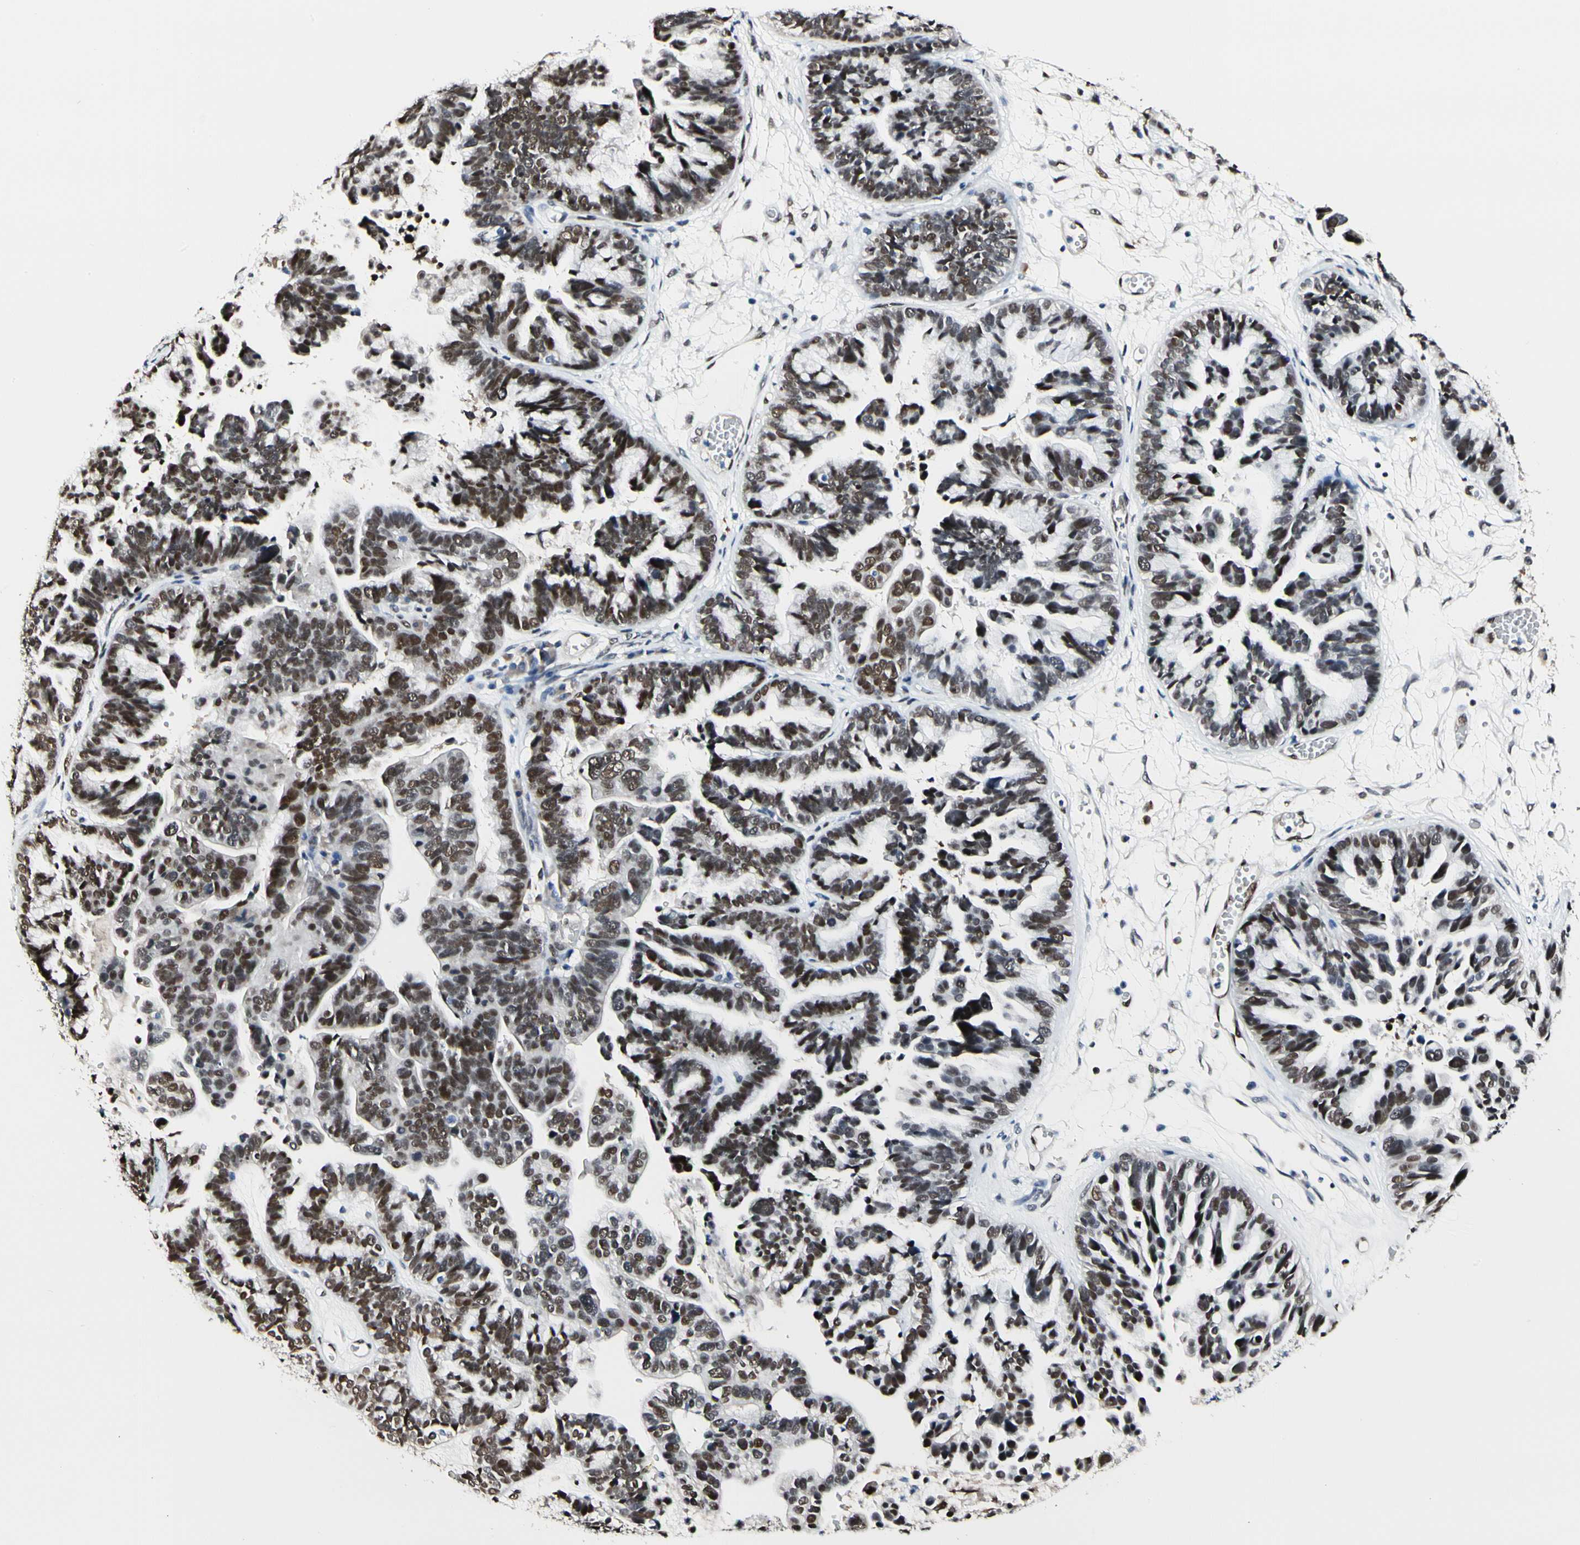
{"staining": {"intensity": "moderate", "quantity": ">75%", "location": "nuclear"}, "tissue": "ovarian cancer", "cell_type": "Tumor cells", "image_type": "cancer", "snomed": [{"axis": "morphology", "description": "Cystadenocarcinoma, serous, NOS"}, {"axis": "topography", "description": "Ovary"}], "caption": "Protein staining exhibits moderate nuclear staining in about >75% of tumor cells in ovarian serous cystadenocarcinoma. (brown staining indicates protein expression, while blue staining denotes nuclei).", "gene": "NFIA", "patient": {"sex": "female", "age": 56}}